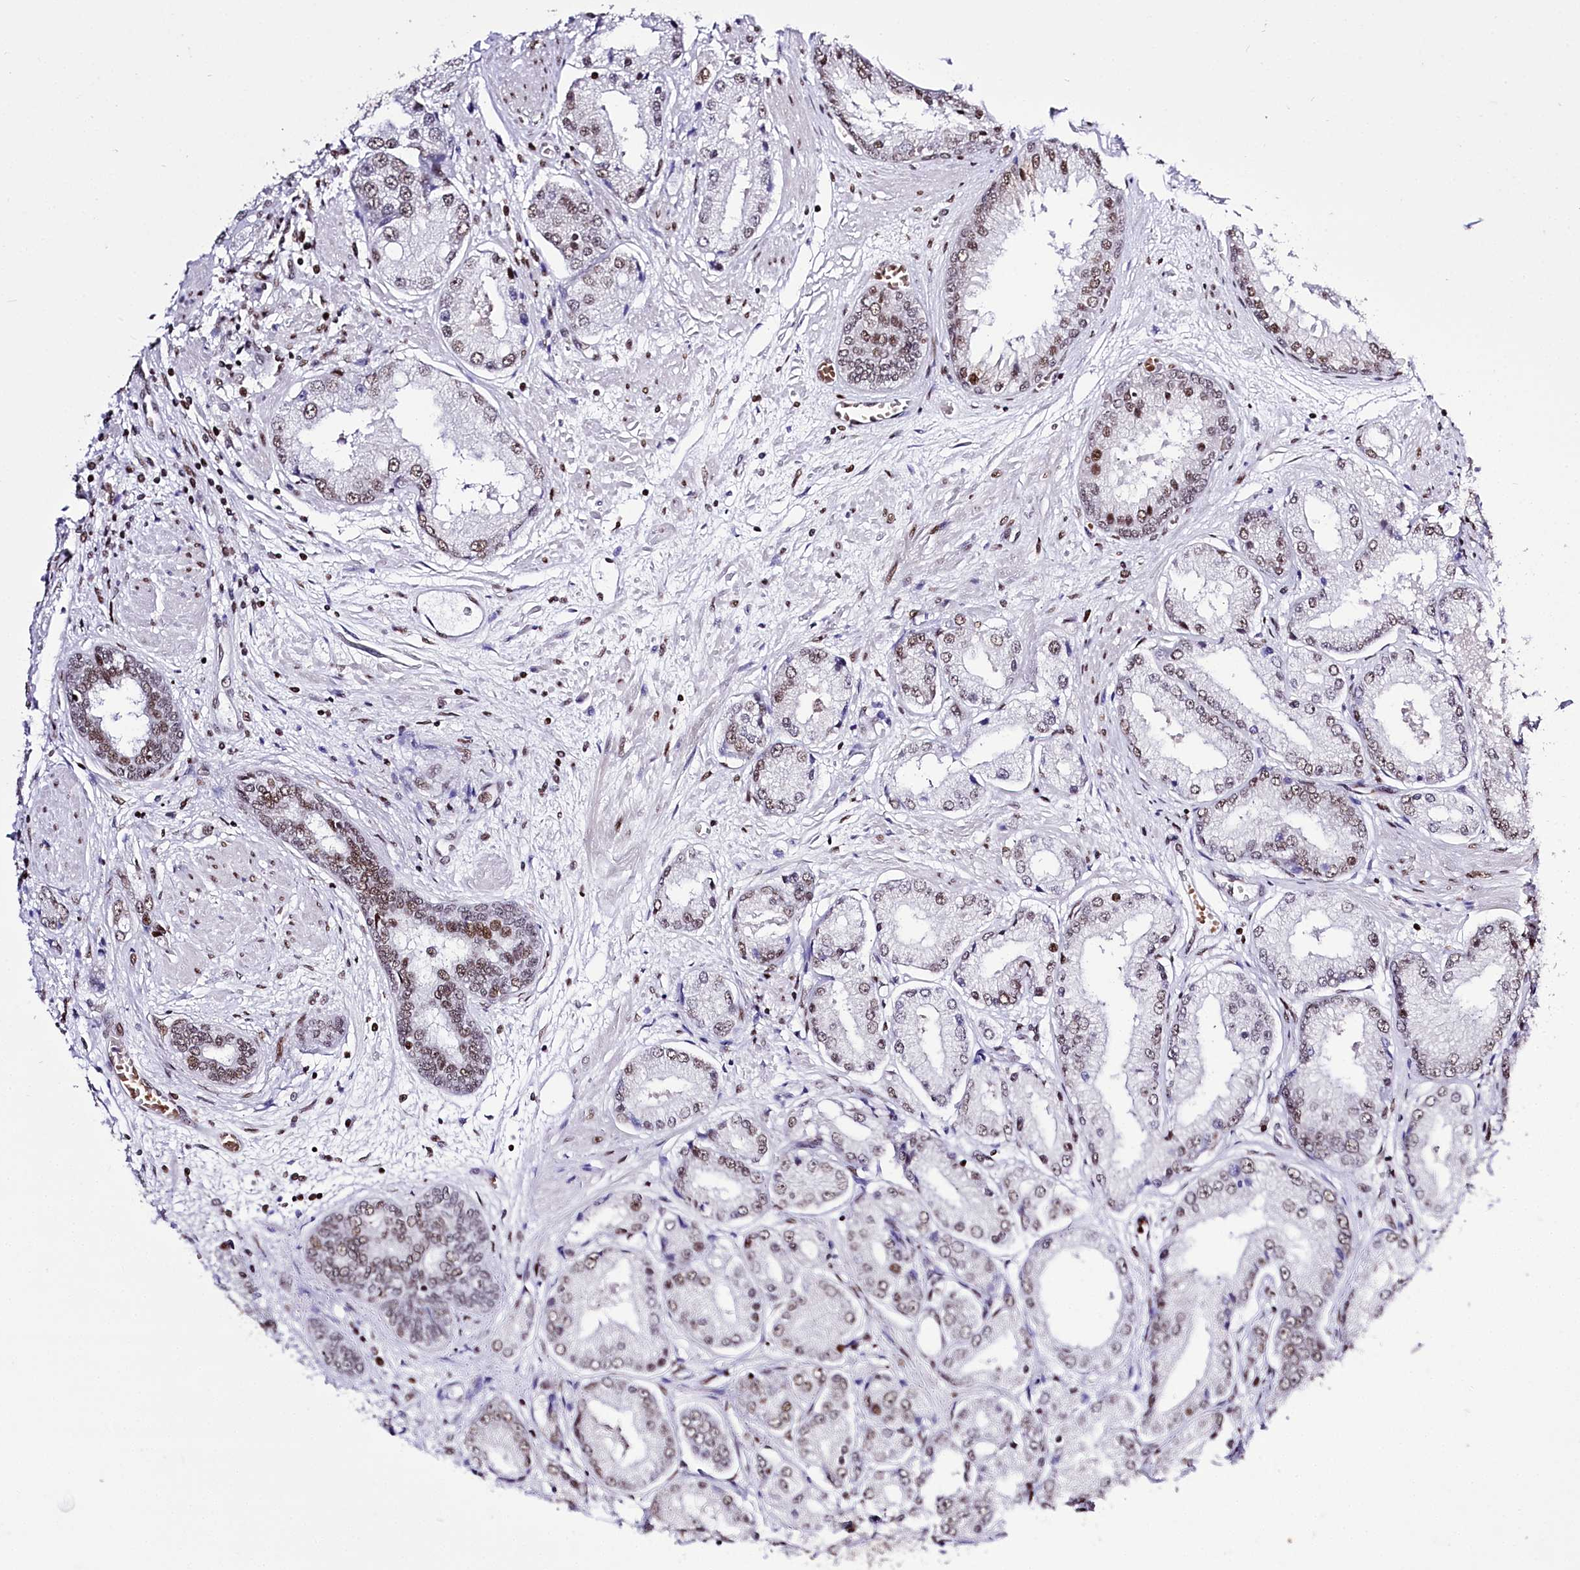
{"staining": {"intensity": "moderate", "quantity": "<25%", "location": "nuclear"}, "tissue": "prostate cancer", "cell_type": "Tumor cells", "image_type": "cancer", "snomed": [{"axis": "morphology", "description": "Adenocarcinoma, High grade"}, {"axis": "topography", "description": "Prostate"}], "caption": "An IHC histopathology image of neoplastic tissue is shown. Protein staining in brown labels moderate nuclear positivity in prostate cancer within tumor cells.", "gene": "POU4F3", "patient": {"sex": "male", "age": 59}}